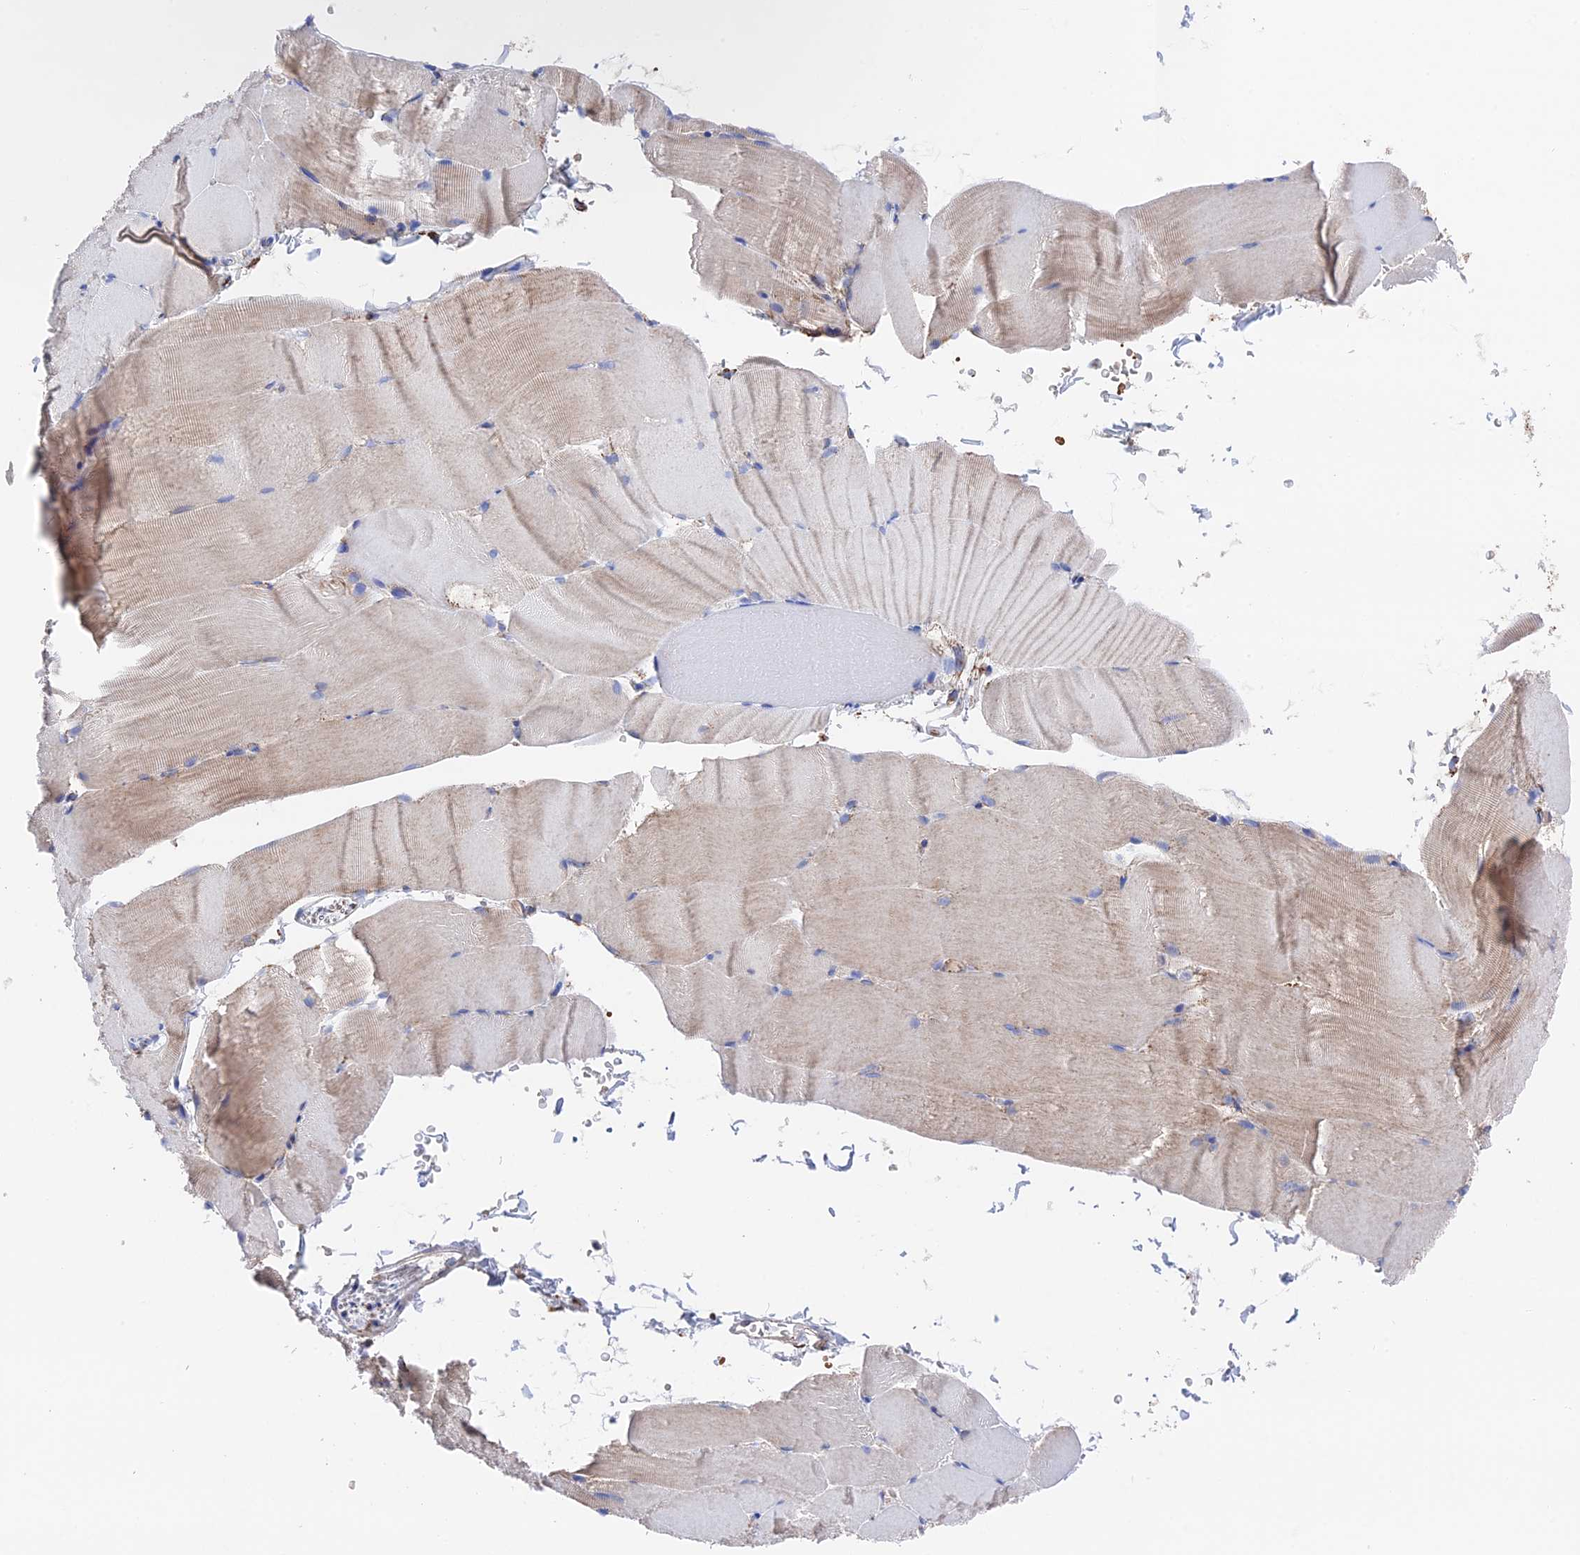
{"staining": {"intensity": "weak", "quantity": "25%-75%", "location": "cytoplasmic/membranous"}, "tissue": "skeletal muscle", "cell_type": "Myocytes", "image_type": "normal", "snomed": [{"axis": "morphology", "description": "Normal tissue, NOS"}, {"axis": "topography", "description": "Skeletal muscle"}, {"axis": "topography", "description": "Parathyroid gland"}], "caption": "Approximately 25%-75% of myocytes in unremarkable skeletal muscle demonstrate weak cytoplasmic/membranous protein positivity as visualized by brown immunohistochemical staining.", "gene": "HAUS8", "patient": {"sex": "female", "age": 37}}